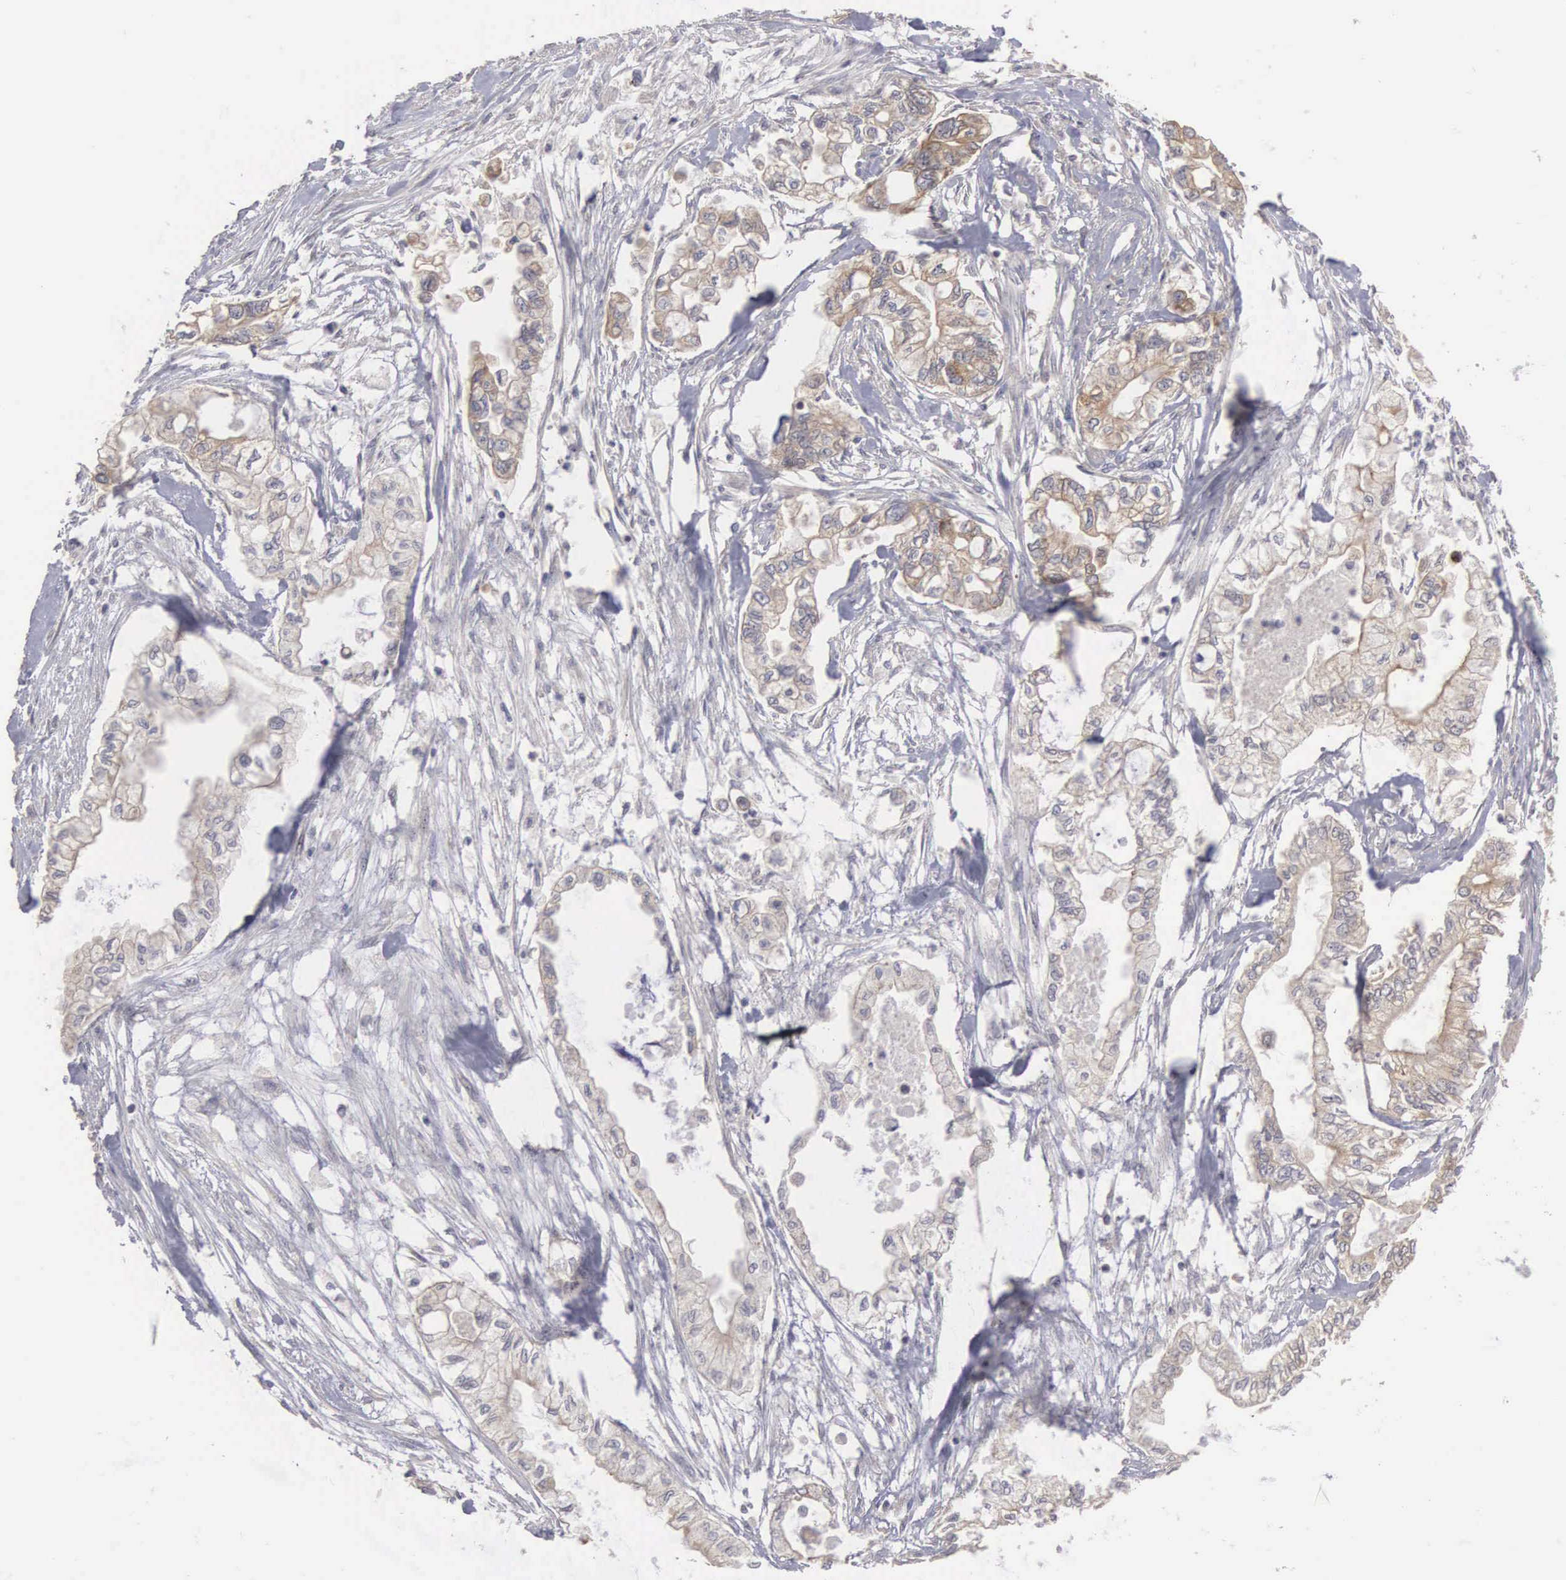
{"staining": {"intensity": "moderate", "quantity": ">75%", "location": "cytoplasmic/membranous,nuclear"}, "tissue": "pancreatic cancer", "cell_type": "Tumor cells", "image_type": "cancer", "snomed": [{"axis": "morphology", "description": "Adenocarcinoma, NOS"}, {"axis": "topography", "description": "Pancreas"}], "caption": "Pancreatic cancer stained for a protein (brown) reveals moderate cytoplasmic/membranous and nuclear positive positivity in approximately >75% of tumor cells.", "gene": "AMN", "patient": {"sex": "male", "age": 79}}